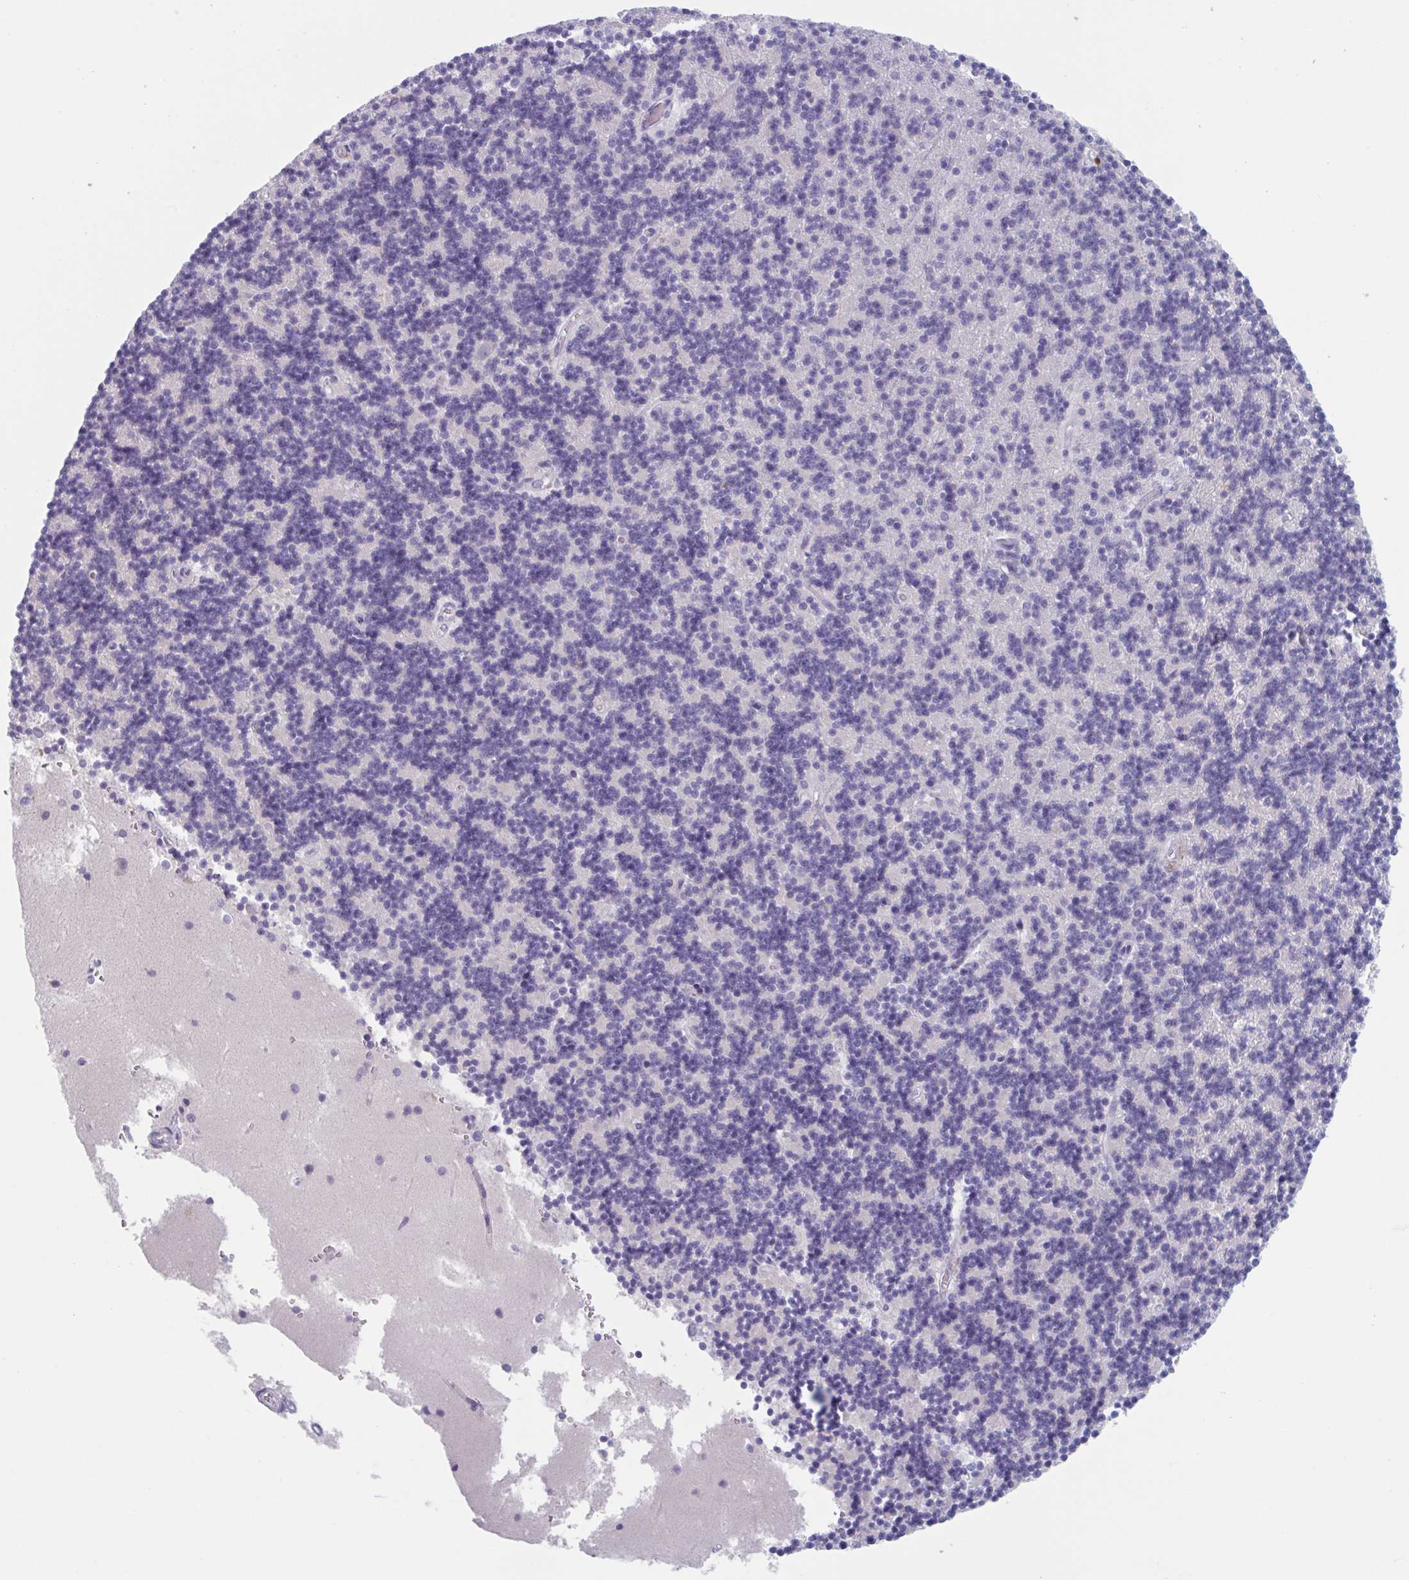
{"staining": {"intensity": "negative", "quantity": "none", "location": "none"}, "tissue": "cerebellum", "cell_type": "Cells in granular layer", "image_type": "normal", "snomed": [{"axis": "morphology", "description": "Normal tissue, NOS"}, {"axis": "topography", "description": "Cerebellum"}], "caption": "This is a photomicrograph of immunohistochemistry (IHC) staining of normal cerebellum, which shows no staining in cells in granular layer. (DAB immunohistochemistry, high magnification).", "gene": "HSD11B2", "patient": {"sex": "male", "age": 54}}